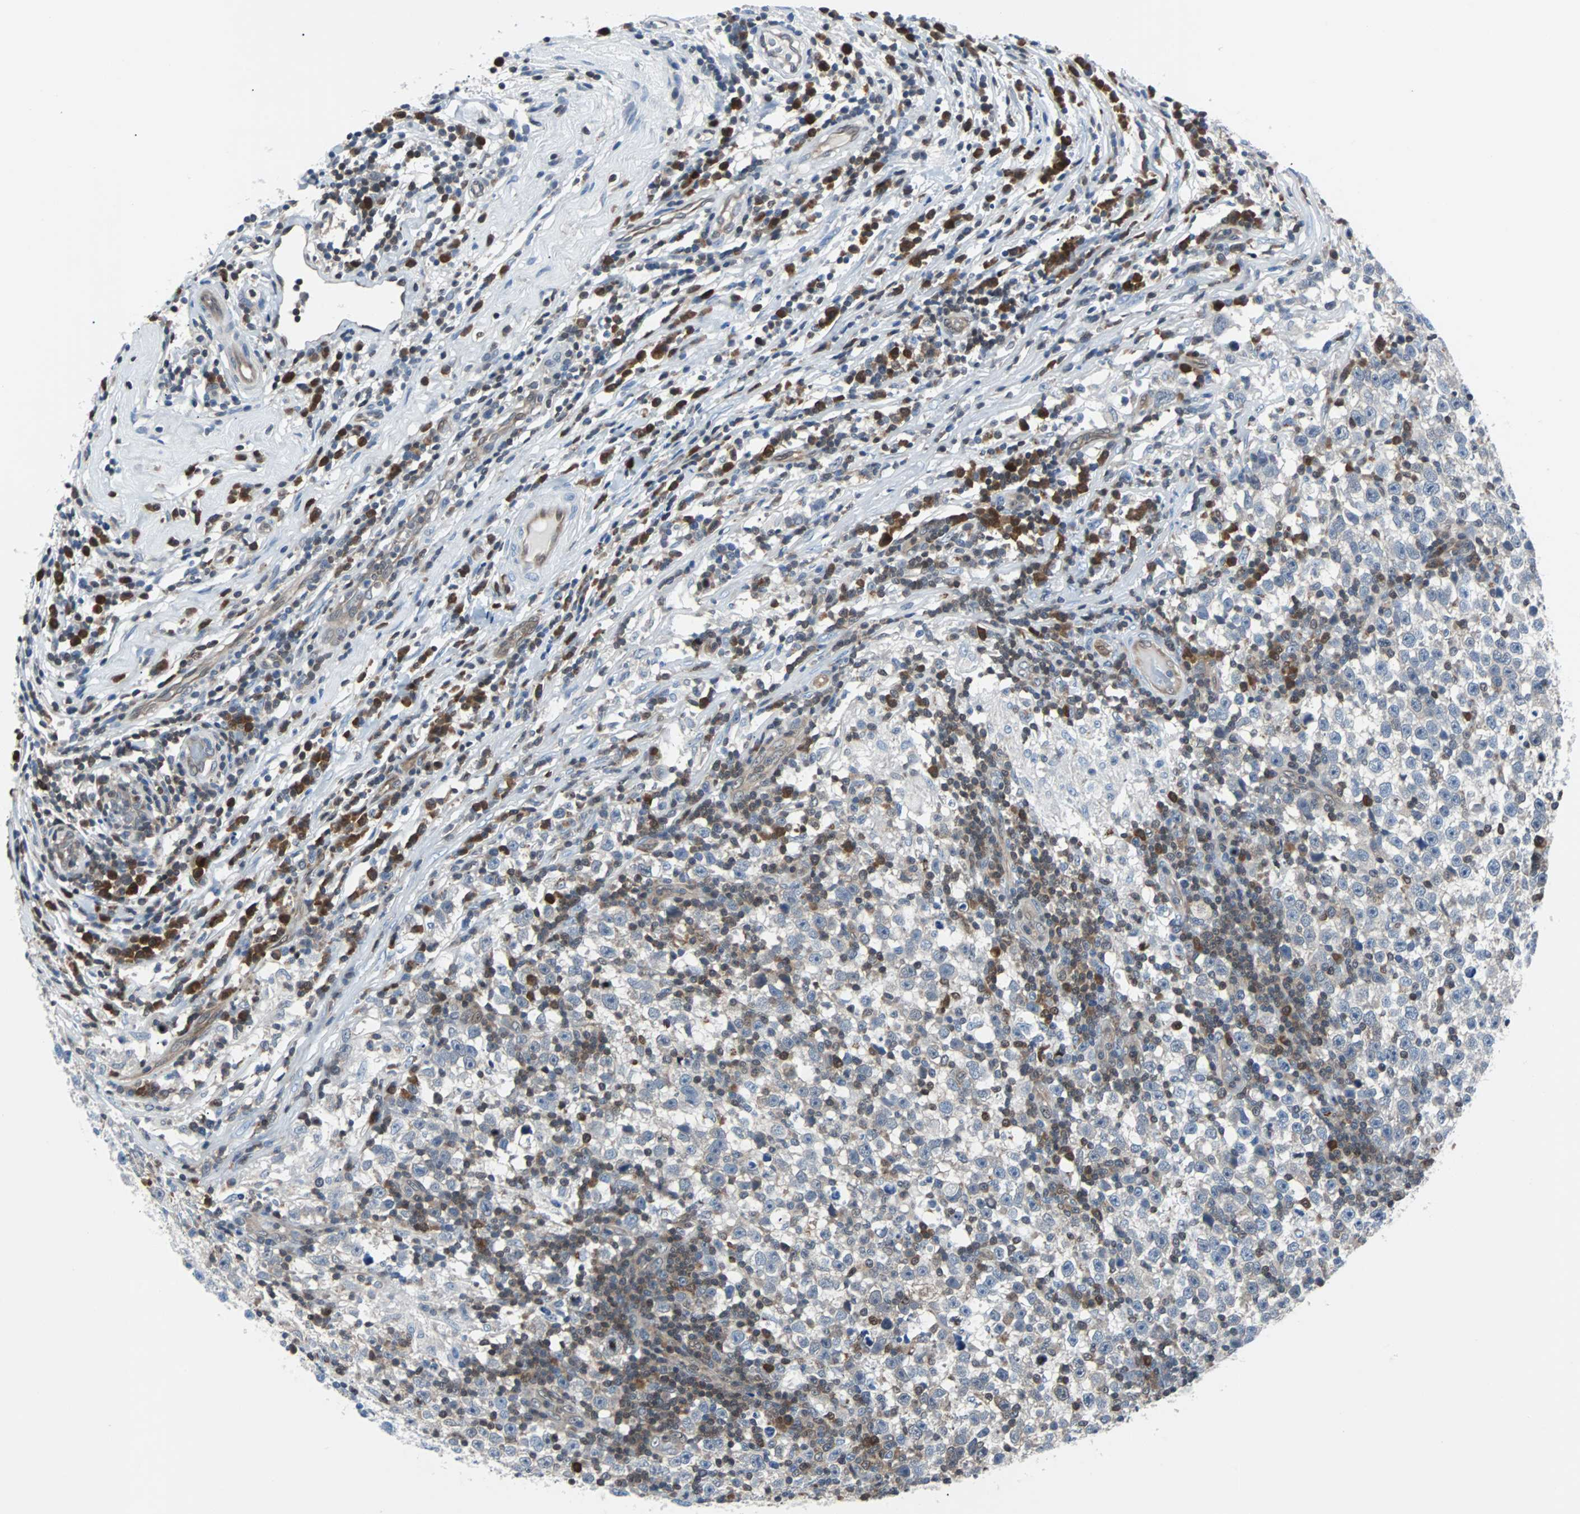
{"staining": {"intensity": "negative", "quantity": "none", "location": "none"}, "tissue": "testis cancer", "cell_type": "Tumor cells", "image_type": "cancer", "snomed": [{"axis": "morphology", "description": "Seminoma, NOS"}, {"axis": "topography", "description": "Testis"}], "caption": "Tumor cells are negative for protein expression in human testis cancer.", "gene": "MAP2K6", "patient": {"sex": "male", "age": 43}}